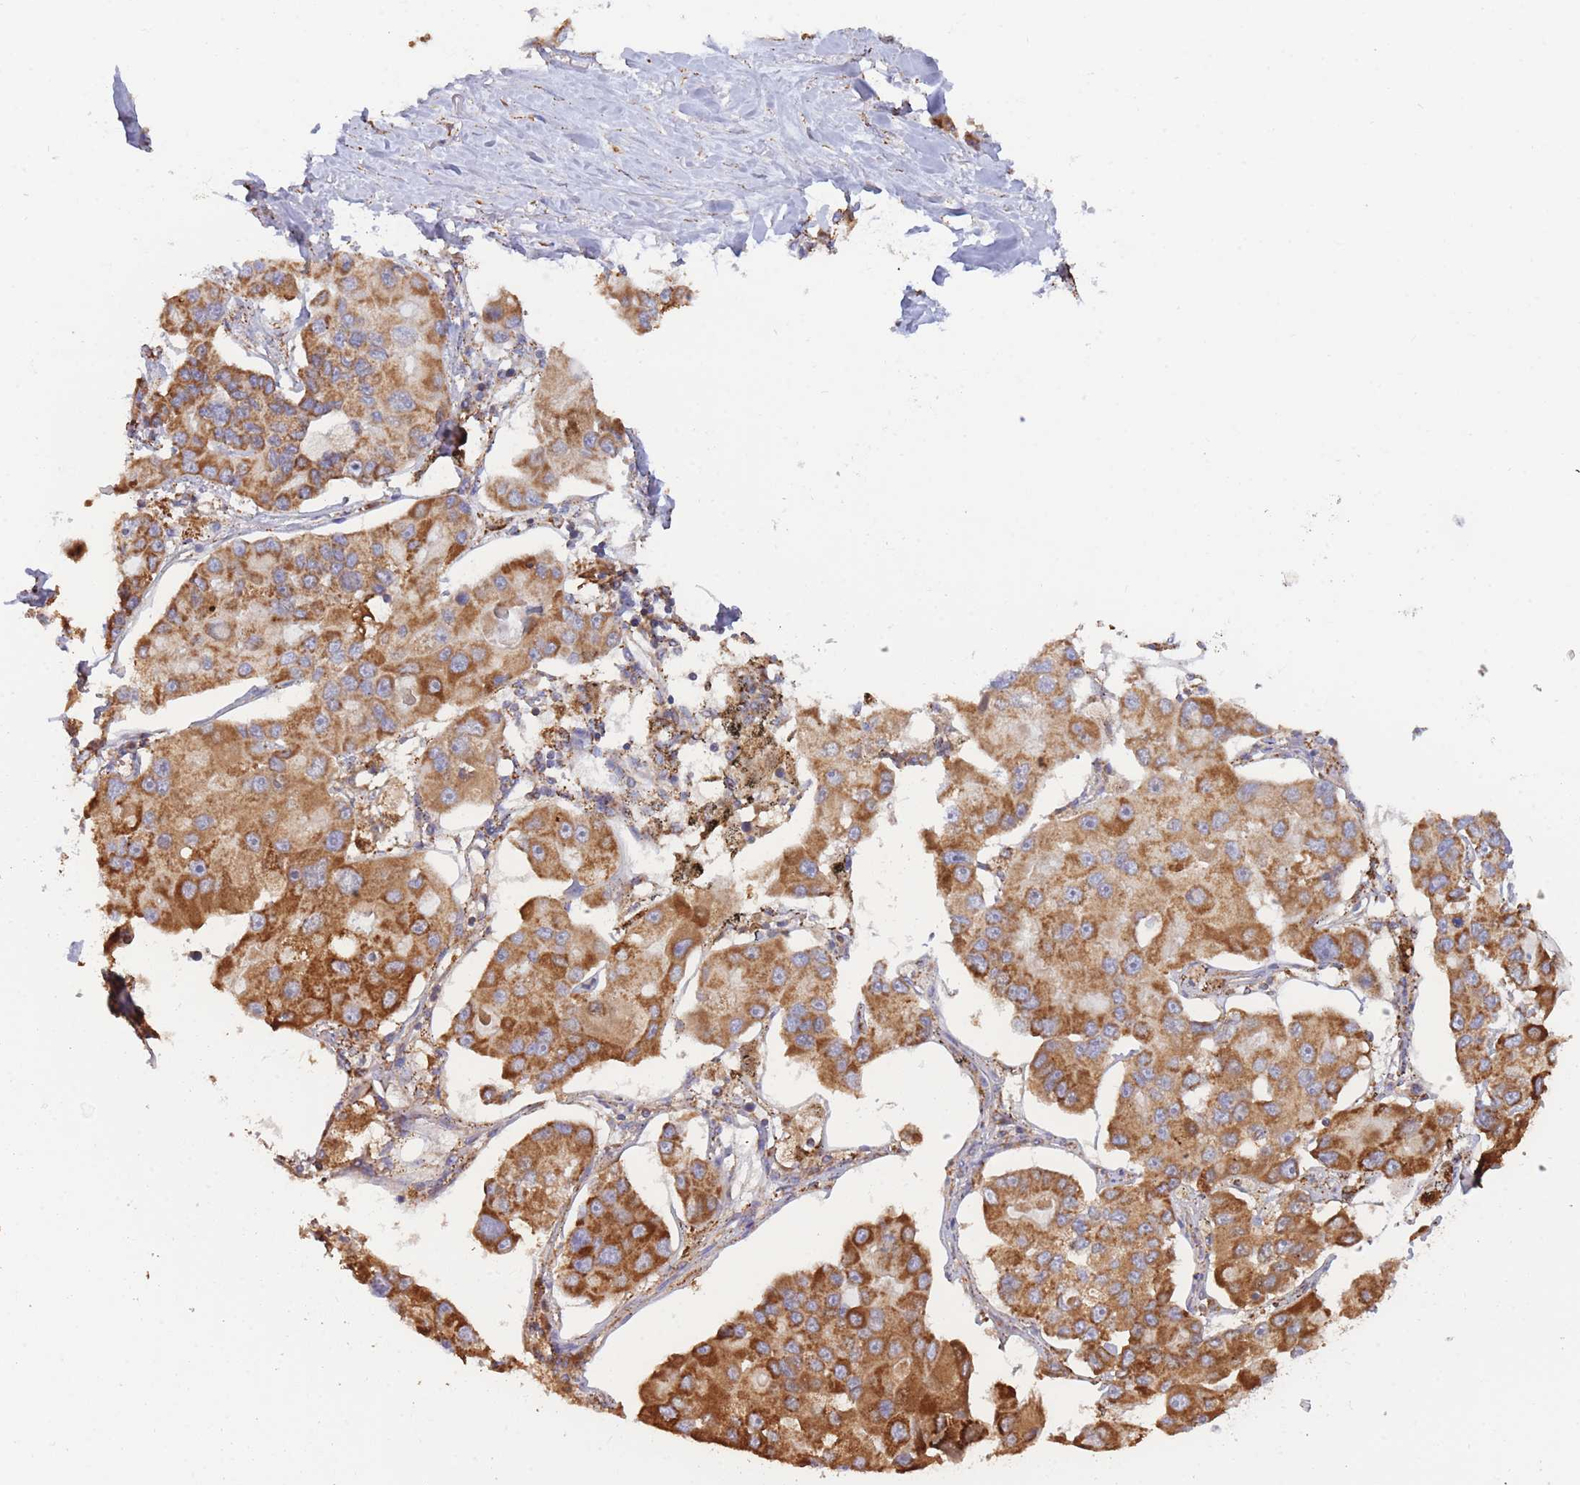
{"staining": {"intensity": "strong", "quantity": ">75%", "location": "cytoplasmic/membranous"}, "tissue": "lung cancer", "cell_type": "Tumor cells", "image_type": "cancer", "snomed": [{"axis": "morphology", "description": "Adenocarcinoma, NOS"}, {"axis": "topography", "description": "Lung"}], "caption": "IHC image of lung cancer (adenocarcinoma) stained for a protein (brown), which reveals high levels of strong cytoplasmic/membranous staining in about >75% of tumor cells.", "gene": "MRPL17", "patient": {"sex": "female", "age": 54}}